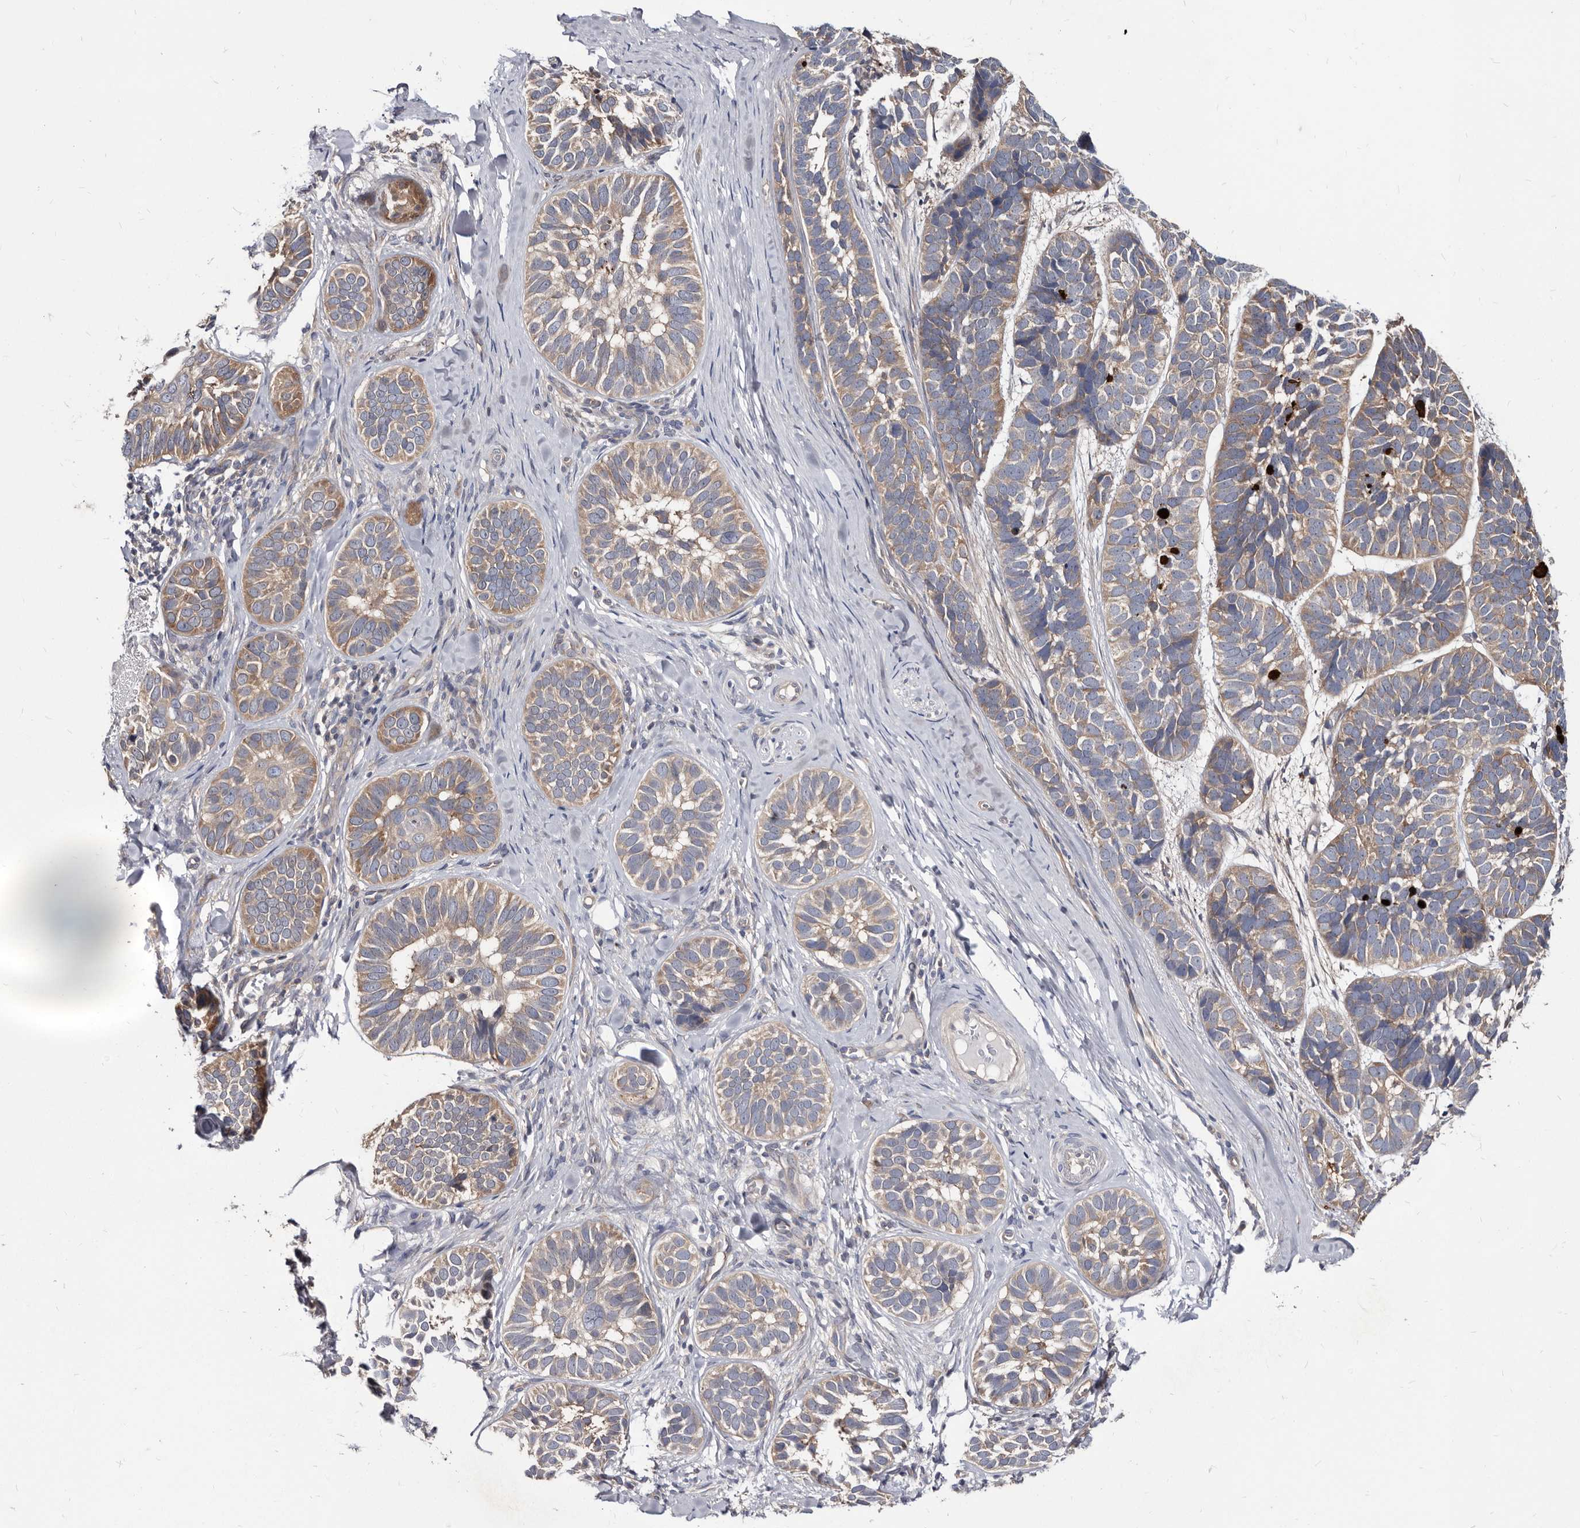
{"staining": {"intensity": "moderate", "quantity": ">75%", "location": "cytoplasmic/membranous"}, "tissue": "skin cancer", "cell_type": "Tumor cells", "image_type": "cancer", "snomed": [{"axis": "morphology", "description": "Basal cell carcinoma"}, {"axis": "topography", "description": "Skin"}], "caption": "DAB (3,3'-diaminobenzidine) immunohistochemical staining of skin cancer (basal cell carcinoma) exhibits moderate cytoplasmic/membranous protein staining in about >75% of tumor cells. The protein of interest is shown in brown color, while the nuclei are stained blue.", "gene": "ABCF2", "patient": {"sex": "male", "age": 62}}